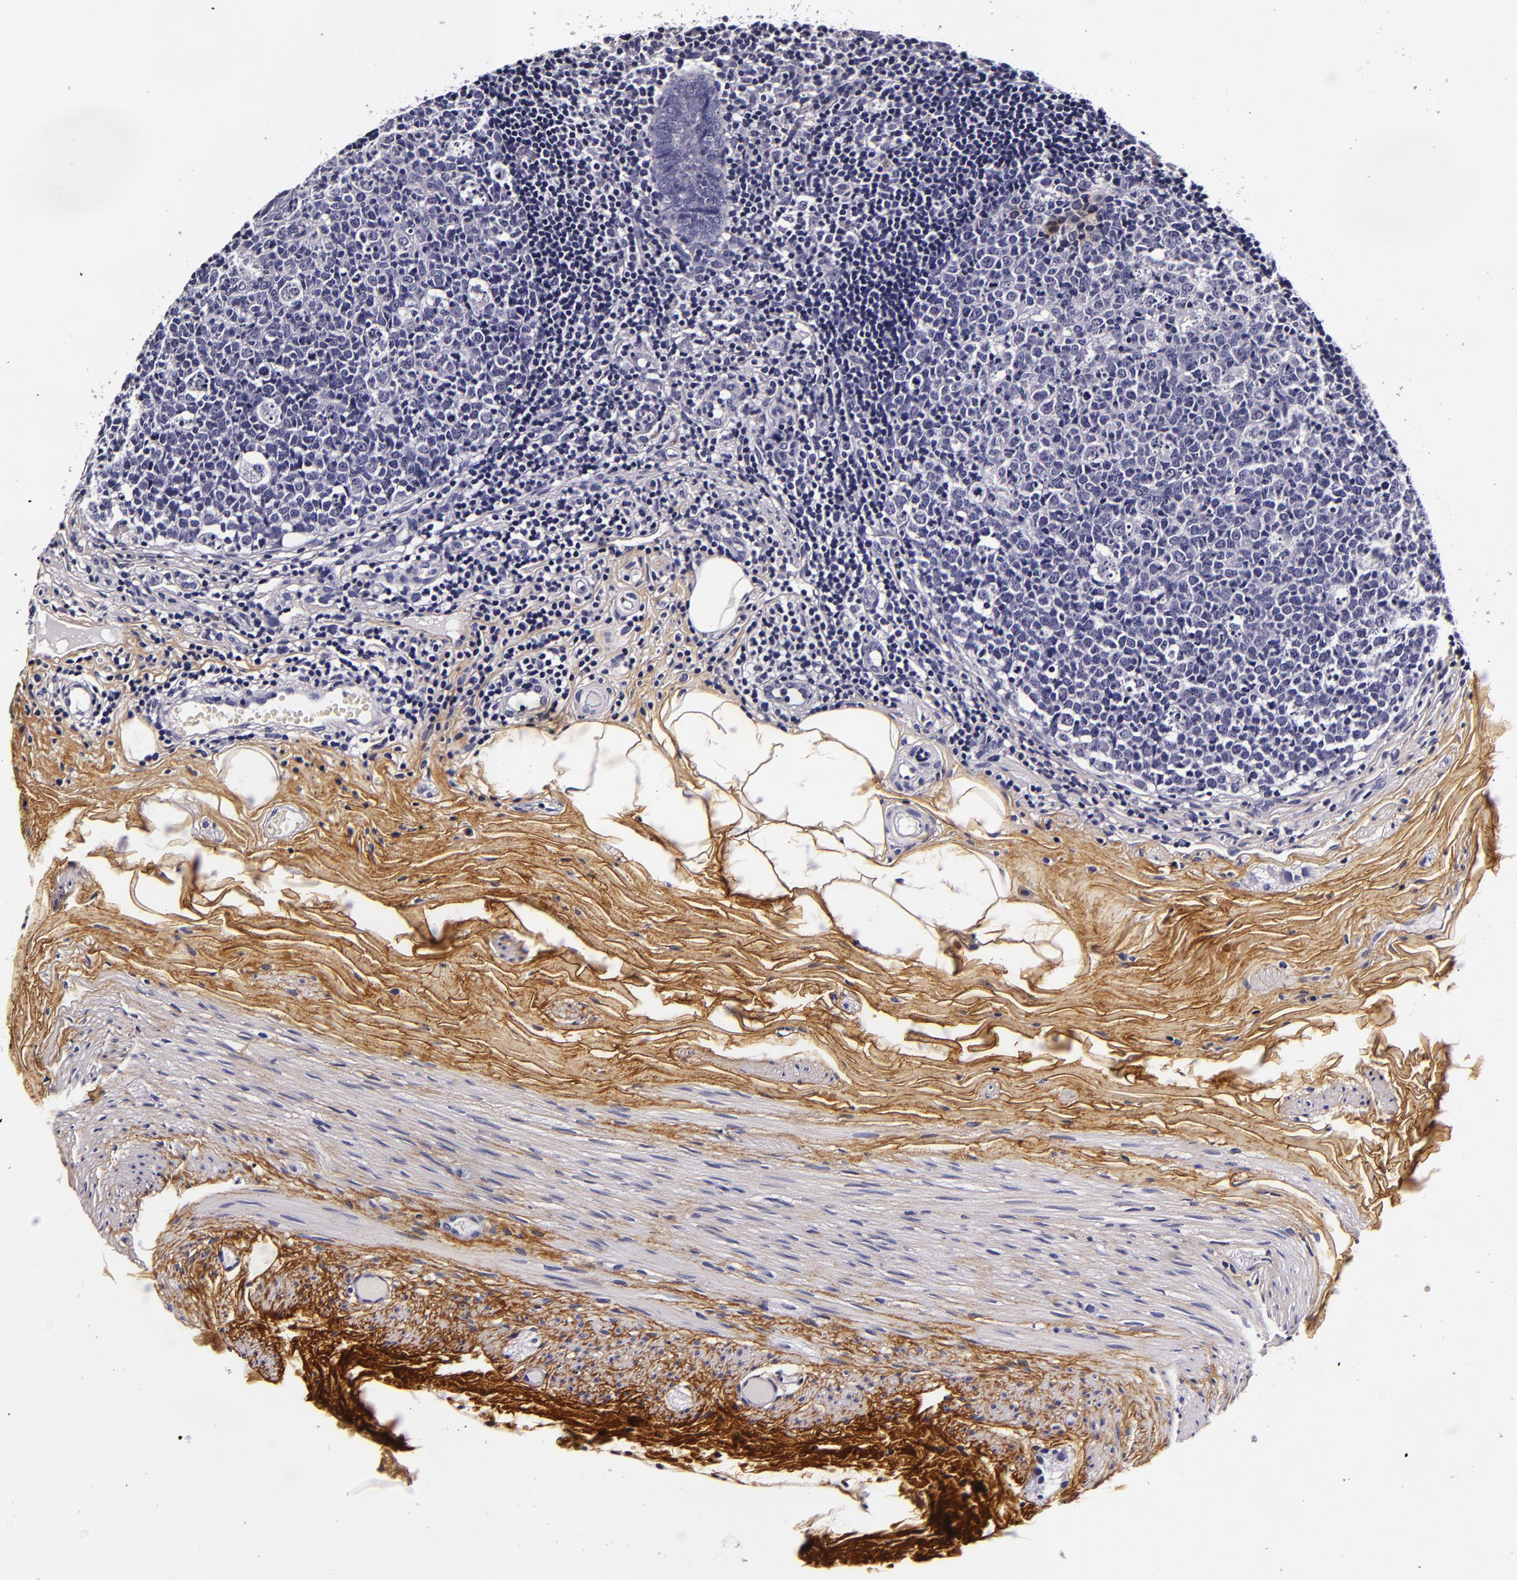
{"staining": {"intensity": "negative", "quantity": "none", "location": "none"}, "tissue": "appendix", "cell_type": "Glandular cells", "image_type": "normal", "snomed": [{"axis": "morphology", "description": "Normal tissue, NOS"}, {"axis": "topography", "description": "Appendix"}], "caption": "IHC photomicrograph of unremarkable appendix: appendix stained with DAB (3,3'-diaminobenzidine) reveals no significant protein positivity in glandular cells.", "gene": "FBN1", "patient": {"sex": "female", "age": 9}}